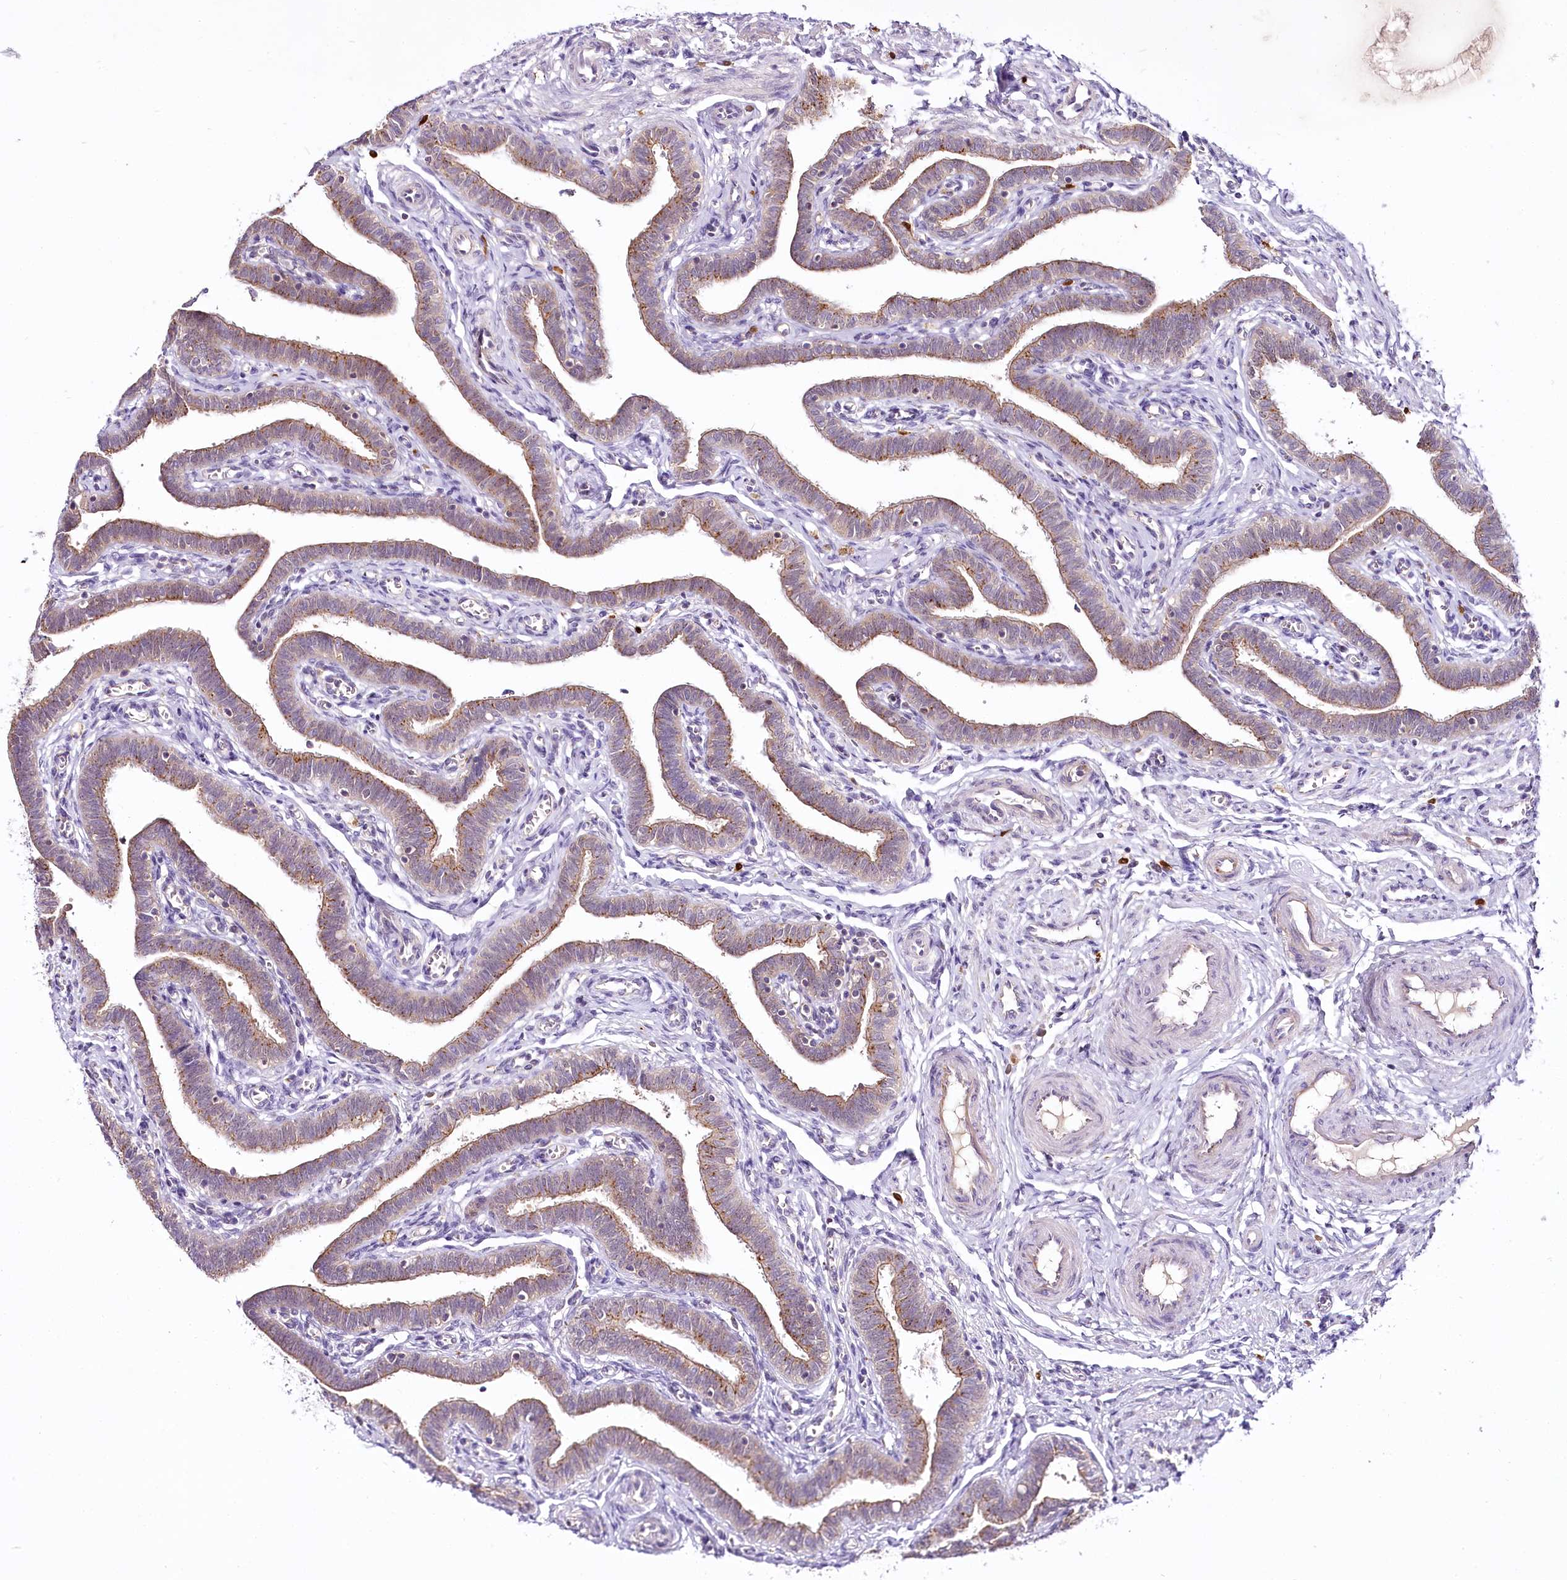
{"staining": {"intensity": "moderate", "quantity": ">75%", "location": "cytoplasmic/membranous"}, "tissue": "fallopian tube", "cell_type": "Glandular cells", "image_type": "normal", "snomed": [{"axis": "morphology", "description": "Normal tissue, NOS"}, {"axis": "topography", "description": "Fallopian tube"}], "caption": "Immunohistochemistry (IHC) micrograph of normal fallopian tube stained for a protein (brown), which reveals medium levels of moderate cytoplasmic/membranous expression in about >75% of glandular cells.", "gene": "VWA5A", "patient": {"sex": "female", "age": 36}}